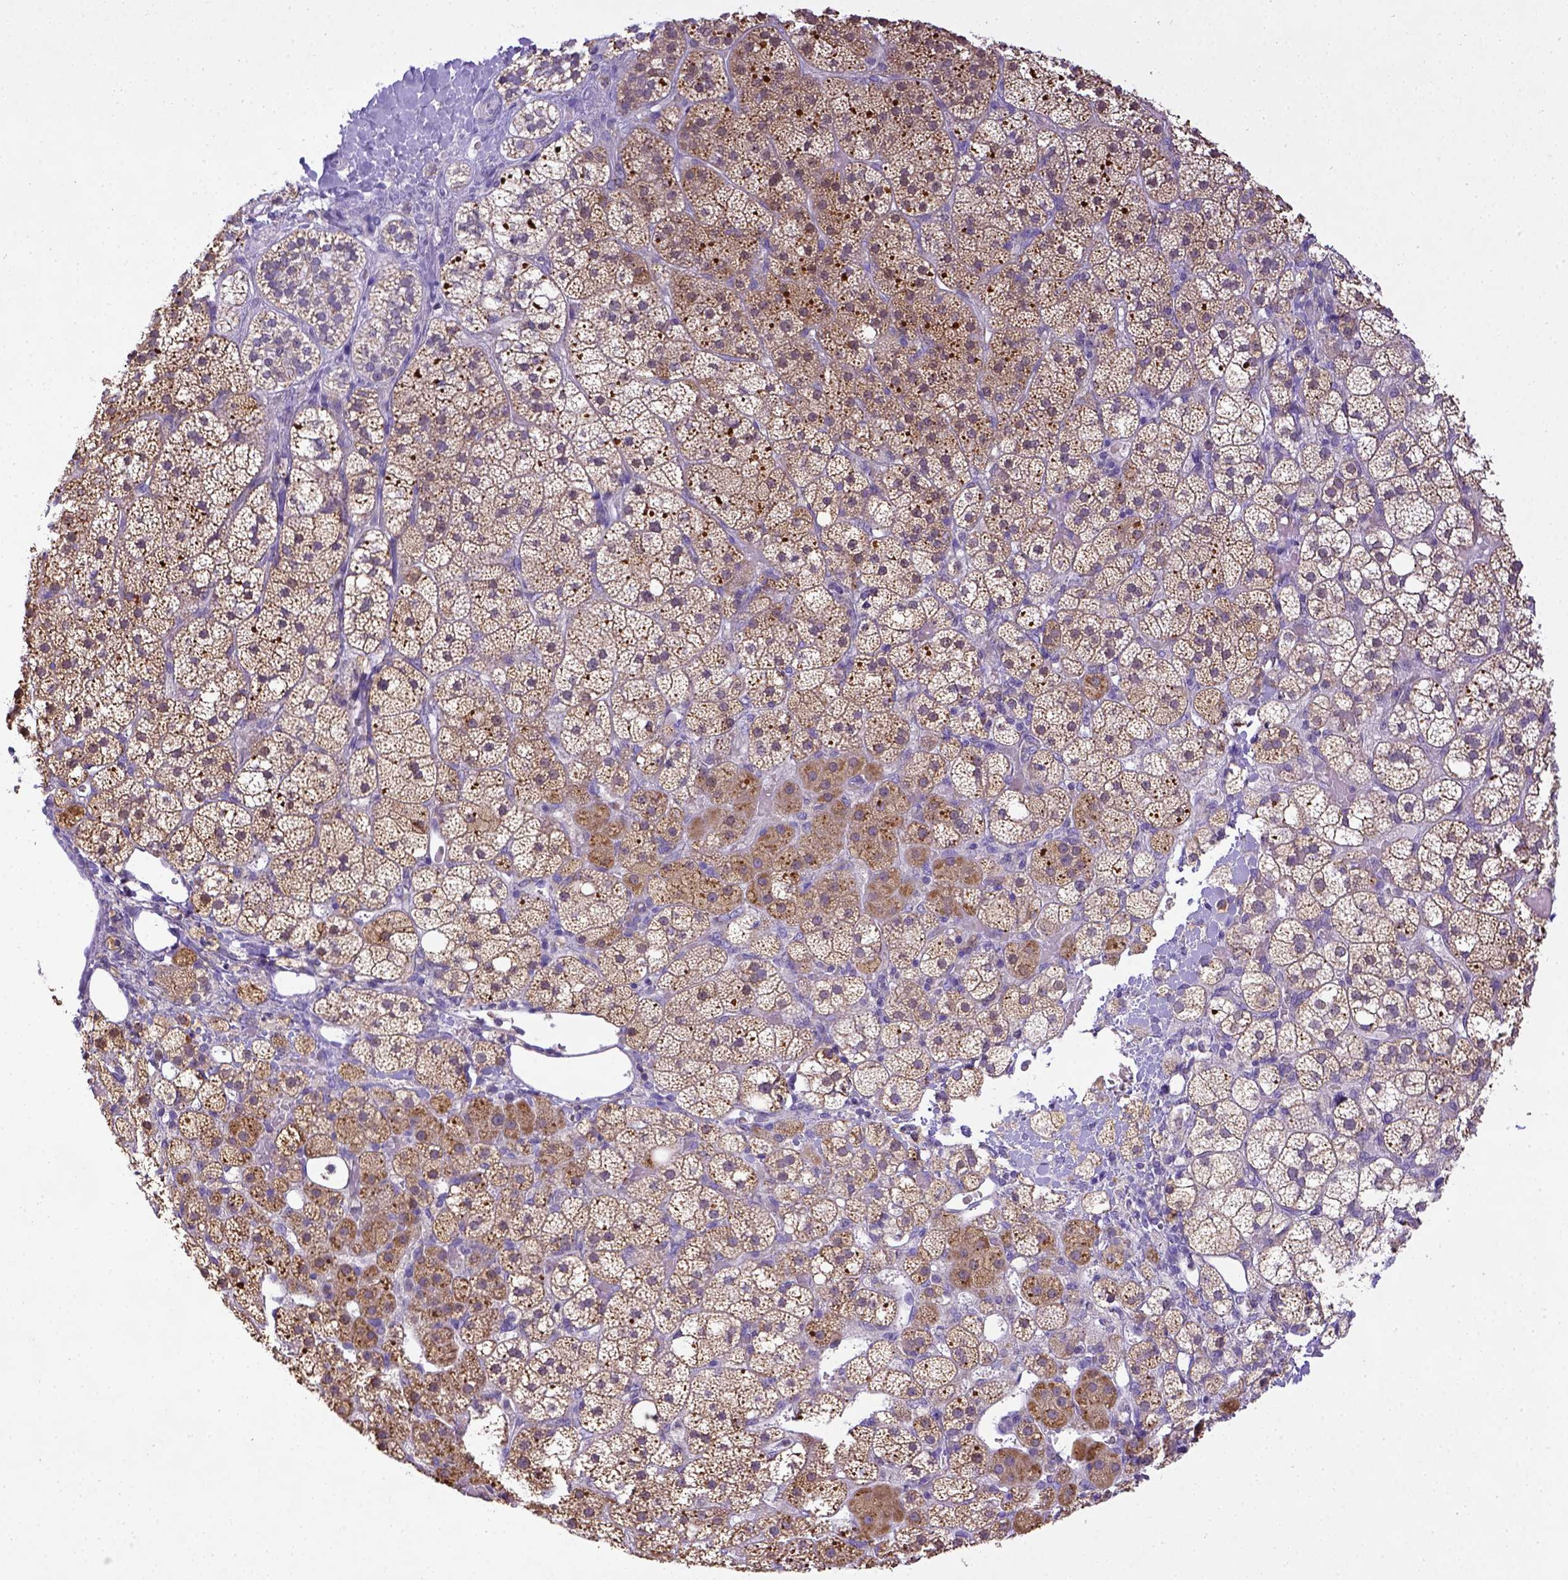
{"staining": {"intensity": "moderate", "quantity": ">75%", "location": "cytoplasmic/membranous"}, "tissue": "adrenal gland", "cell_type": "Glandular cells", "image_type": "normal", "snomed": [{"axis": "morphology", "description": "Normal tissue, NOS"}, {"axis": "topography", "description": "Adrenal gland"}], "caption": "The image shows immunohistochemical staining of benign adrenal gland. There is moderate cytoplasmic/membranous staining is seen in about >75% of glandular cells.", "gene": "CD40", "patient": {"sex": "male", "age": 53}}